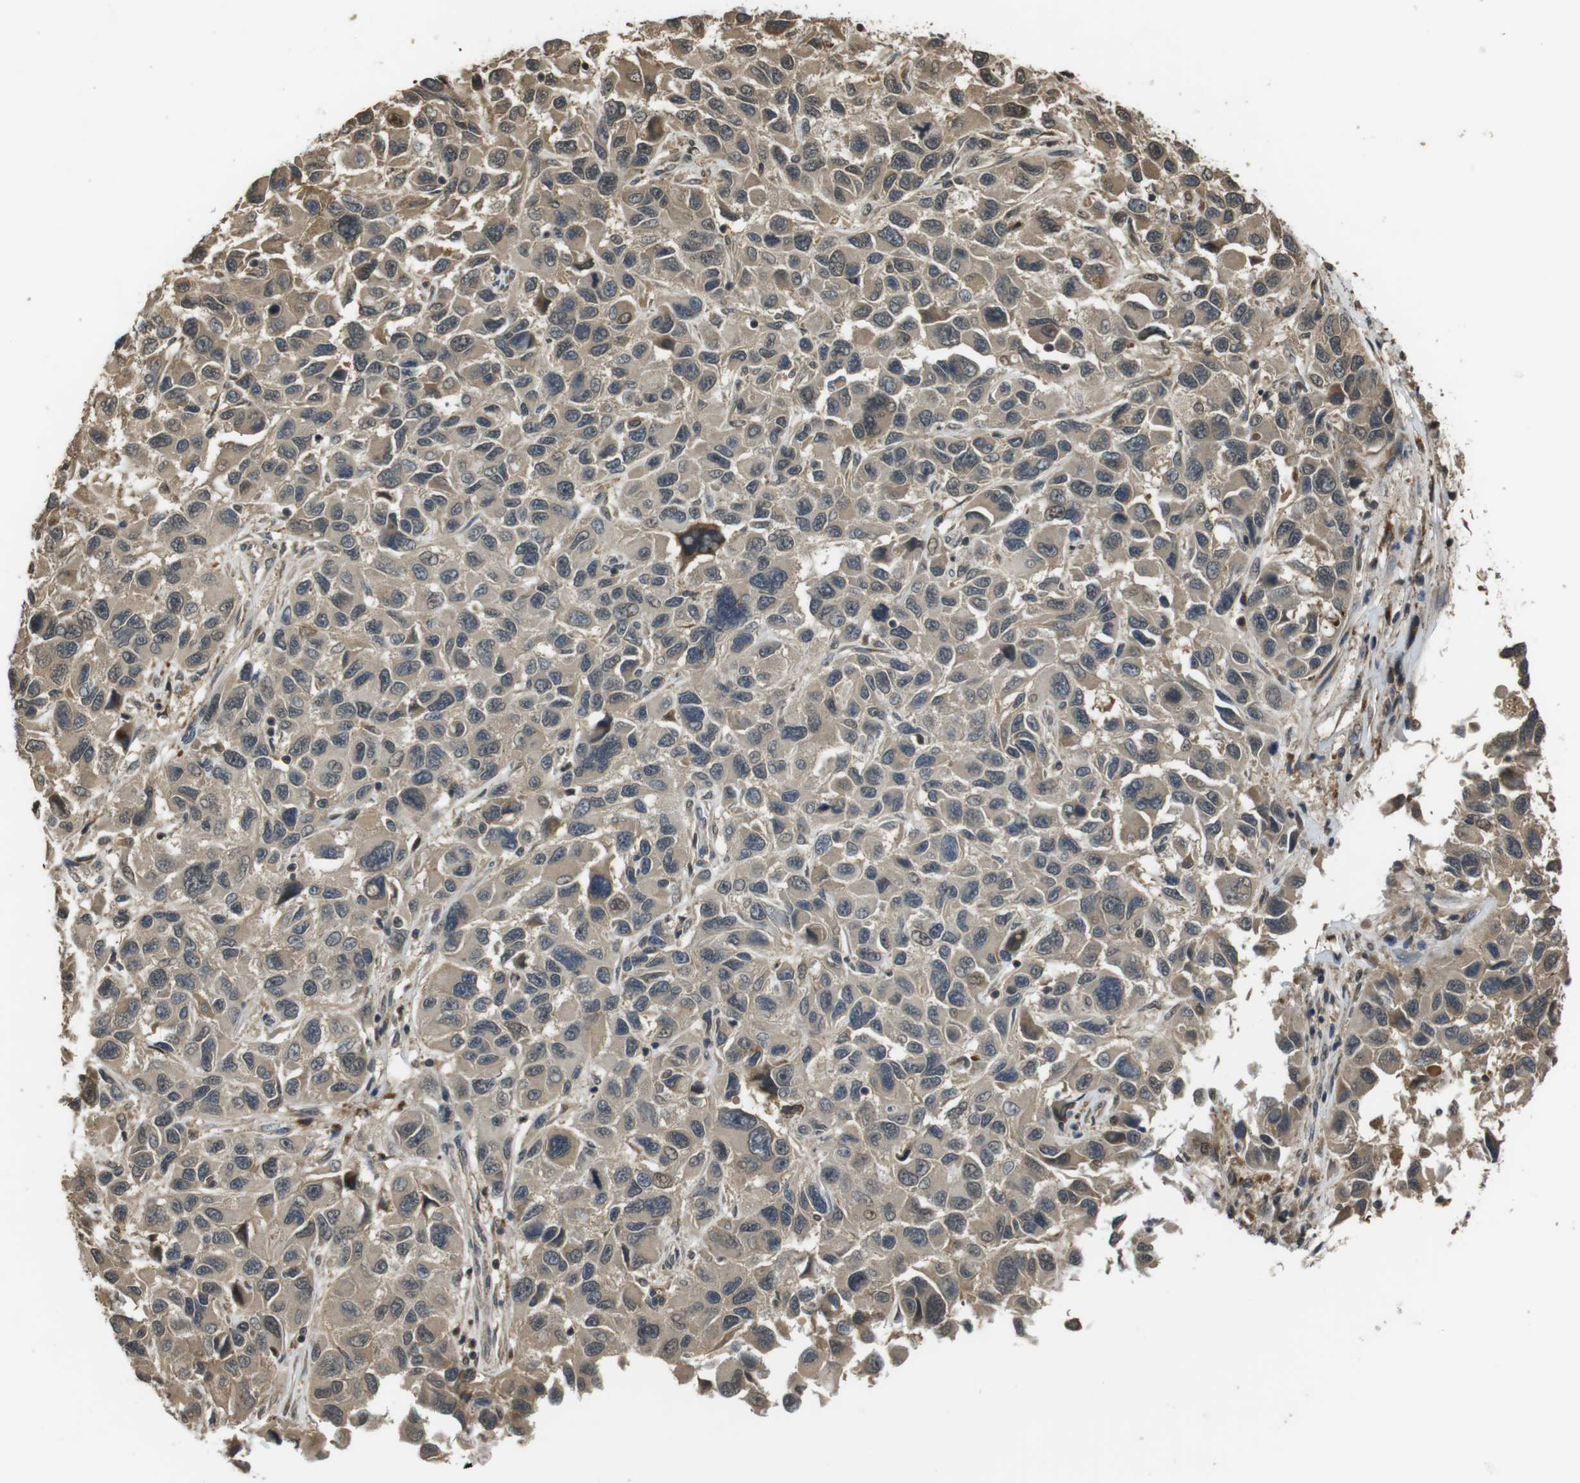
{"staining": {"intensity": "moderate", "quantity": "<25%", "location": "cytoplasmic/membranous,nuclear"}, "tissue": "melanoma", "cell_type": "Tumor cells", "image_type": "cancer", "snomed": [{"axis": "morphology", "description": "Malignant melanoma, NOS"}, {"axis": "topography", "description": "Skin"}], "caption": "Malignant melanoma tissue displays moderate cytoplasmic/membranous and nuclear expression in about <25% of tumor cells, visualized by immunohistochemistry.", "gene": "FZD10", "patient": {"sex": "male", "age": 53}}